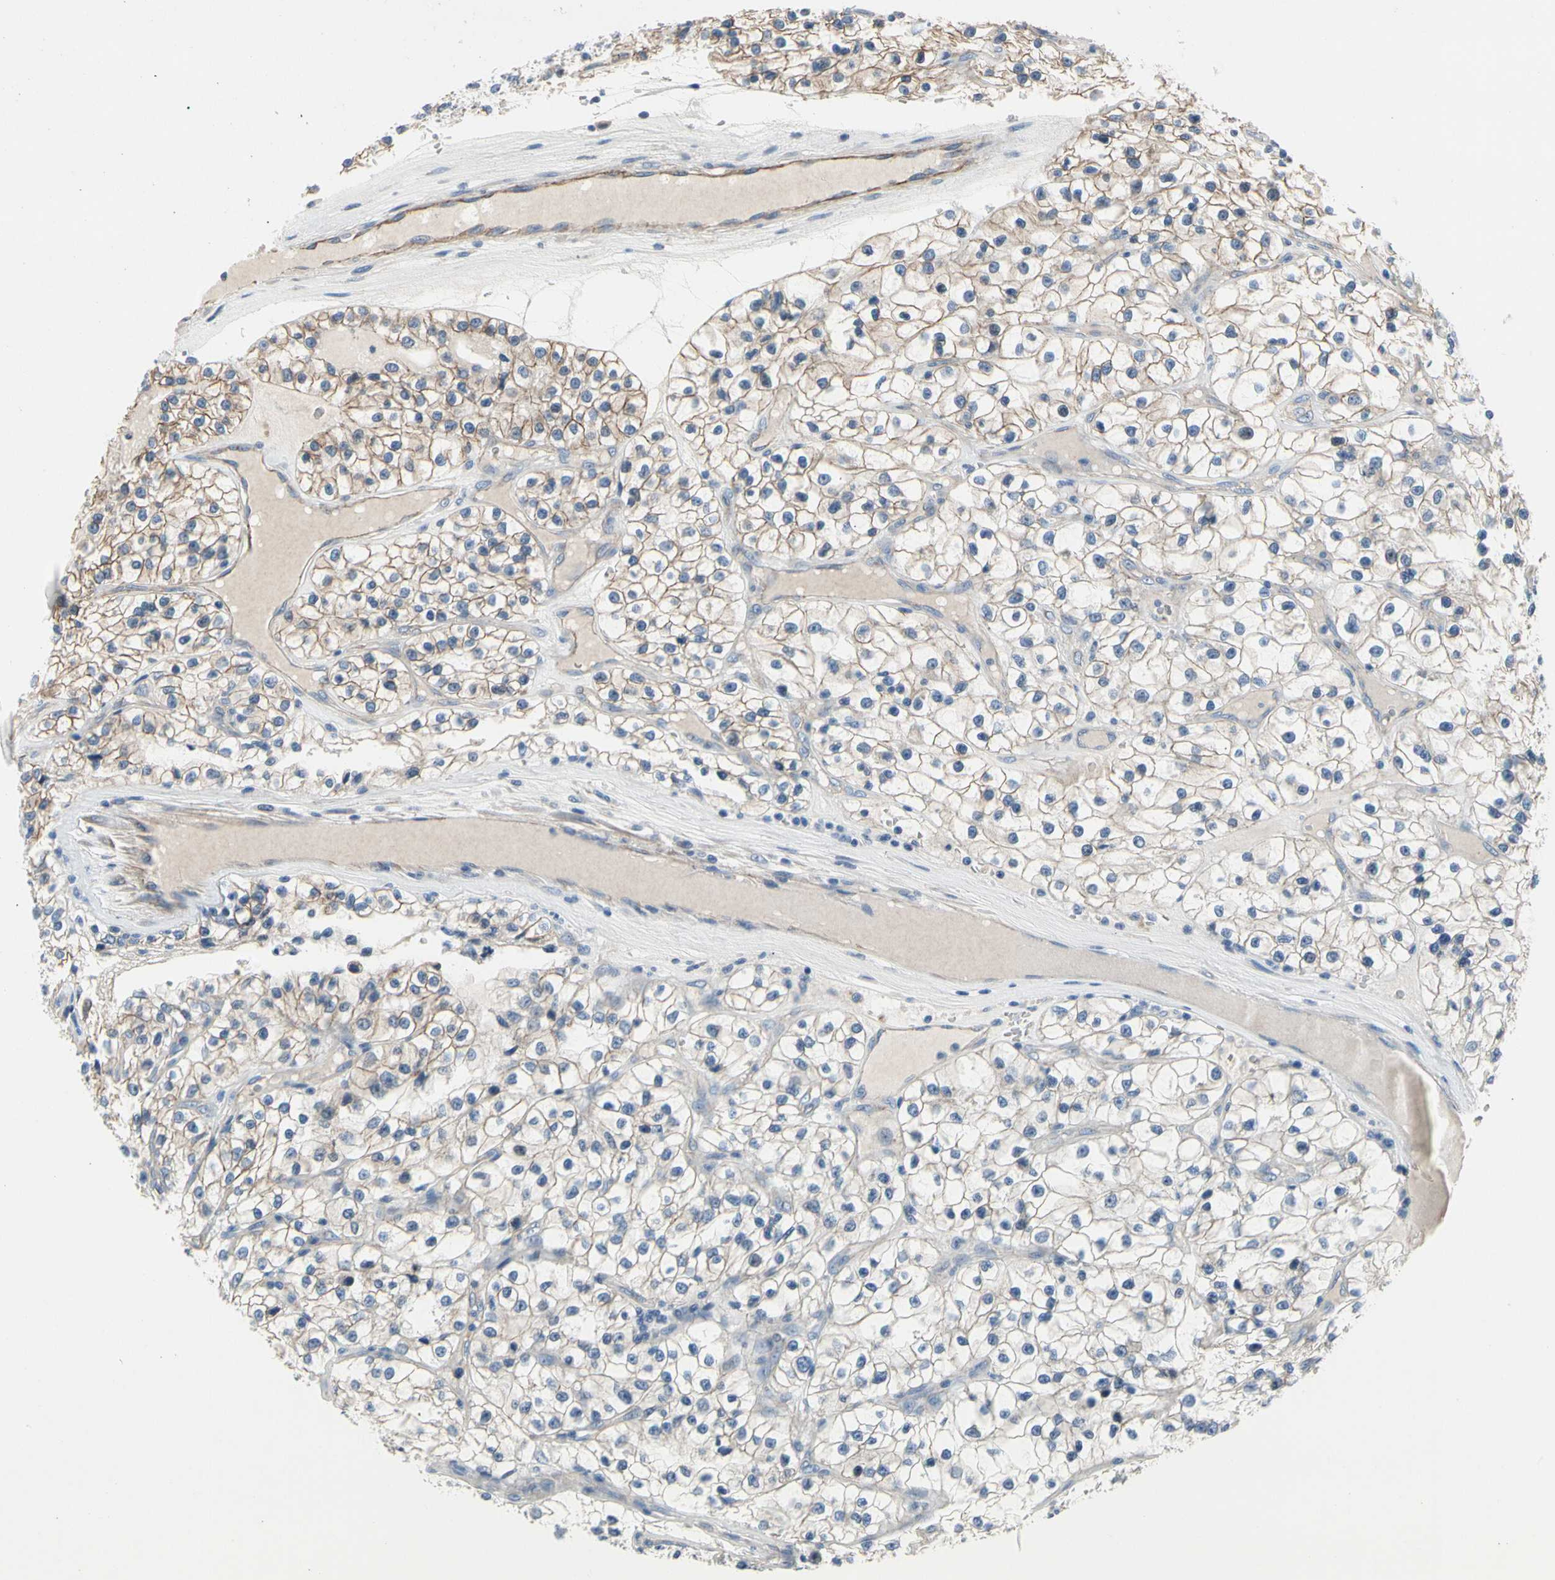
{"staining": {"intensity": "moderate", "quantity": "25%-75%", "location": "cytoplasmic/membranous"}, "tissue": "renal cancer", "cell_type": "Tumor cells", "image_type": "cancer", "snomed": [{"axis": "morphology", "description": "Adenocarcinoma, NOS"}, {"axis": "topography", "description": "Kidney"}], "caption": "This is an image of IHC staining of adenocarcinoma (renal), which shows moderate expression in the cytoplasmic/membranous of tumor cells.", "gene": "LGR6", "patient": {"sex": "female", "age": 57}}